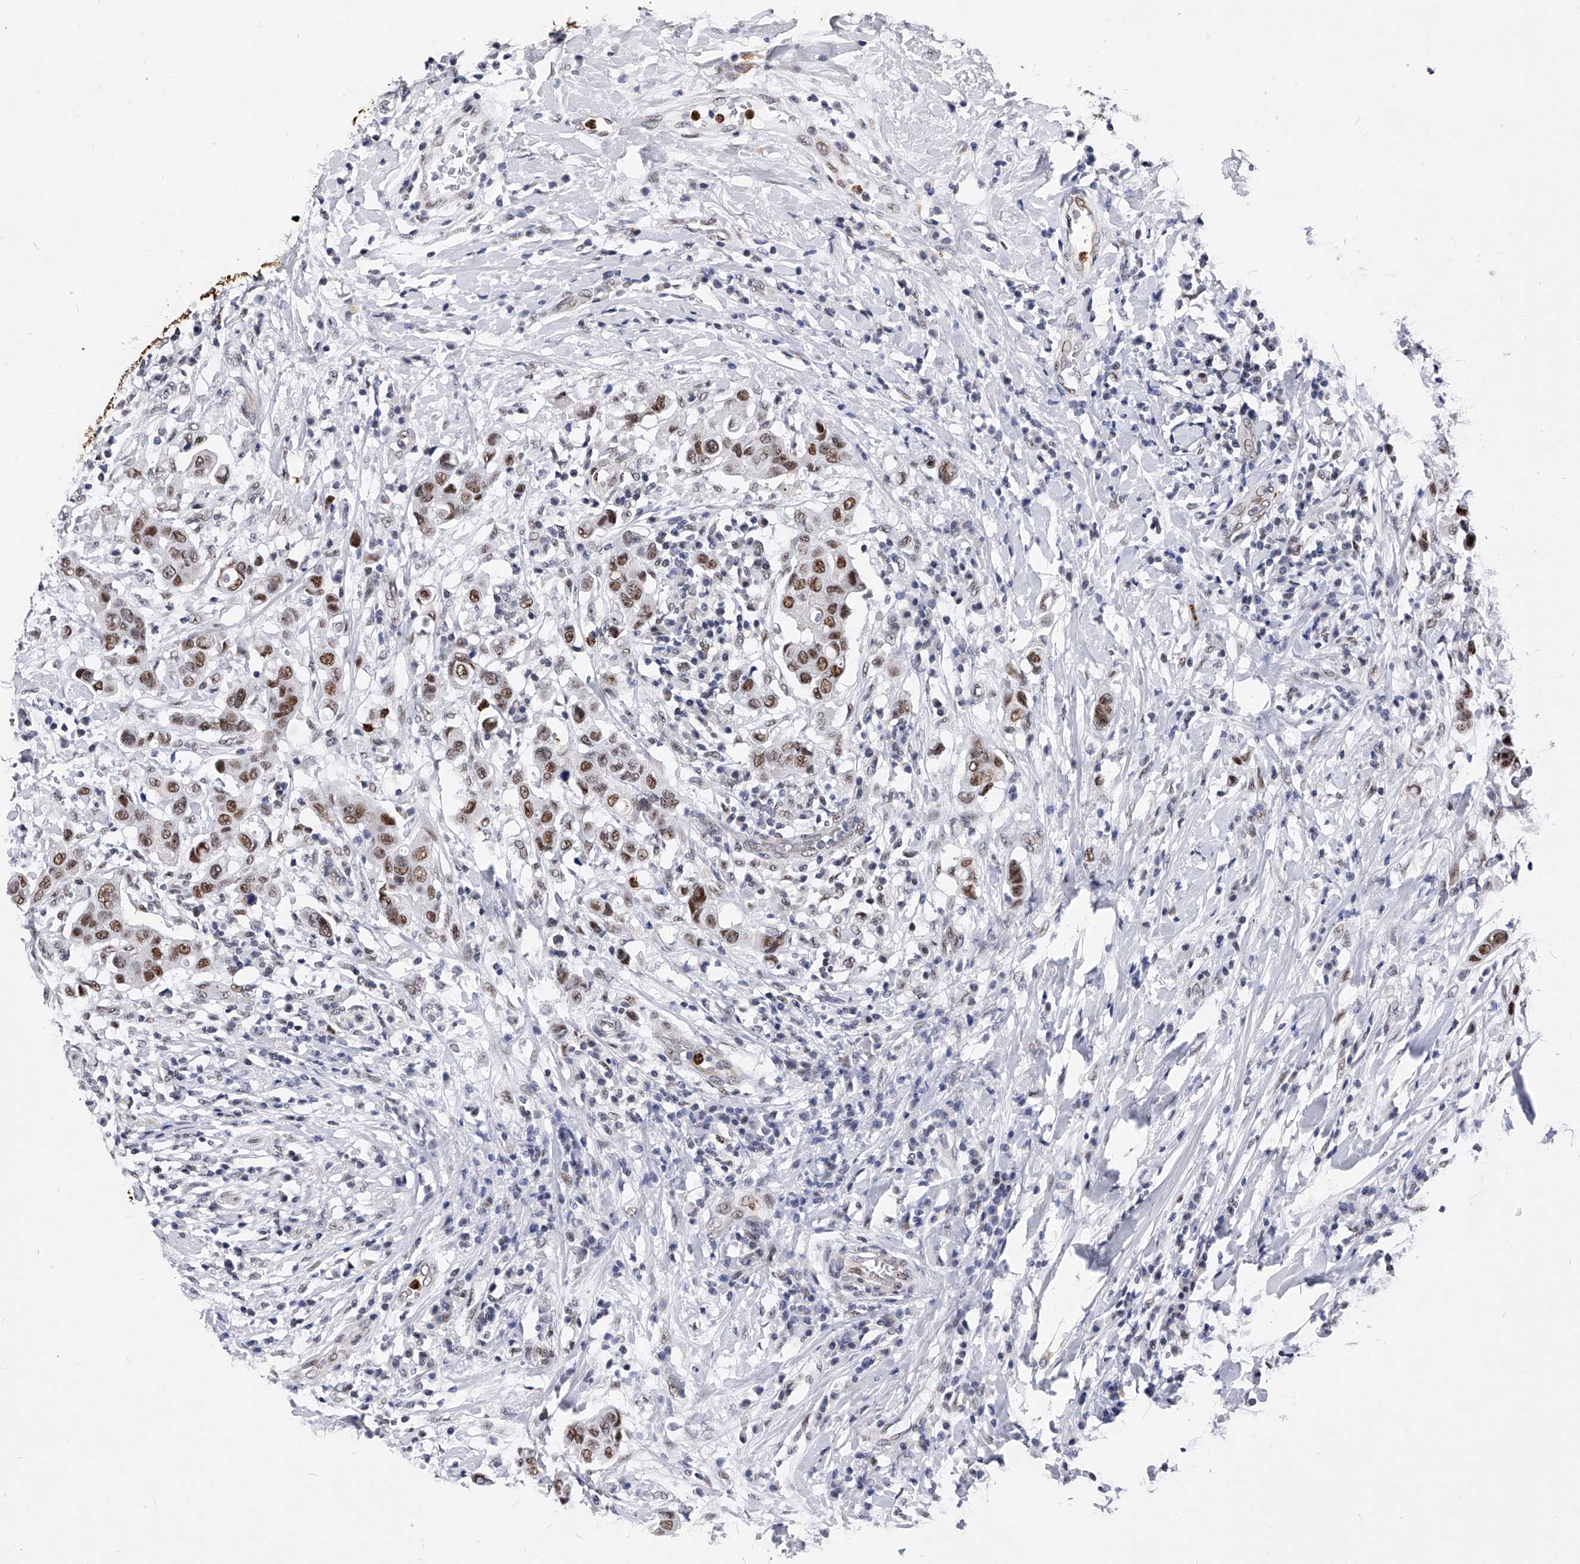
{"staining": {"intensity": "moderate", "quantity": ">75%", "location": "nuclear"}, "tissue": "breast cancer", "cell_type": "Tumor cells", "image_type": "cancer", "snomed": [{"axis": "morphology", "description": "Duct carcinoma"}, {"axis": "topography", "description": "Breast"}], "caption": "Immunohistochemical staining of breast cancer (intraductal carcinoma) reveals medium levels of moderate nuclear positivity in about >75% of tumor cells.", "gene": "TESK2", "patient": {"sex": "female", "age": 27}}